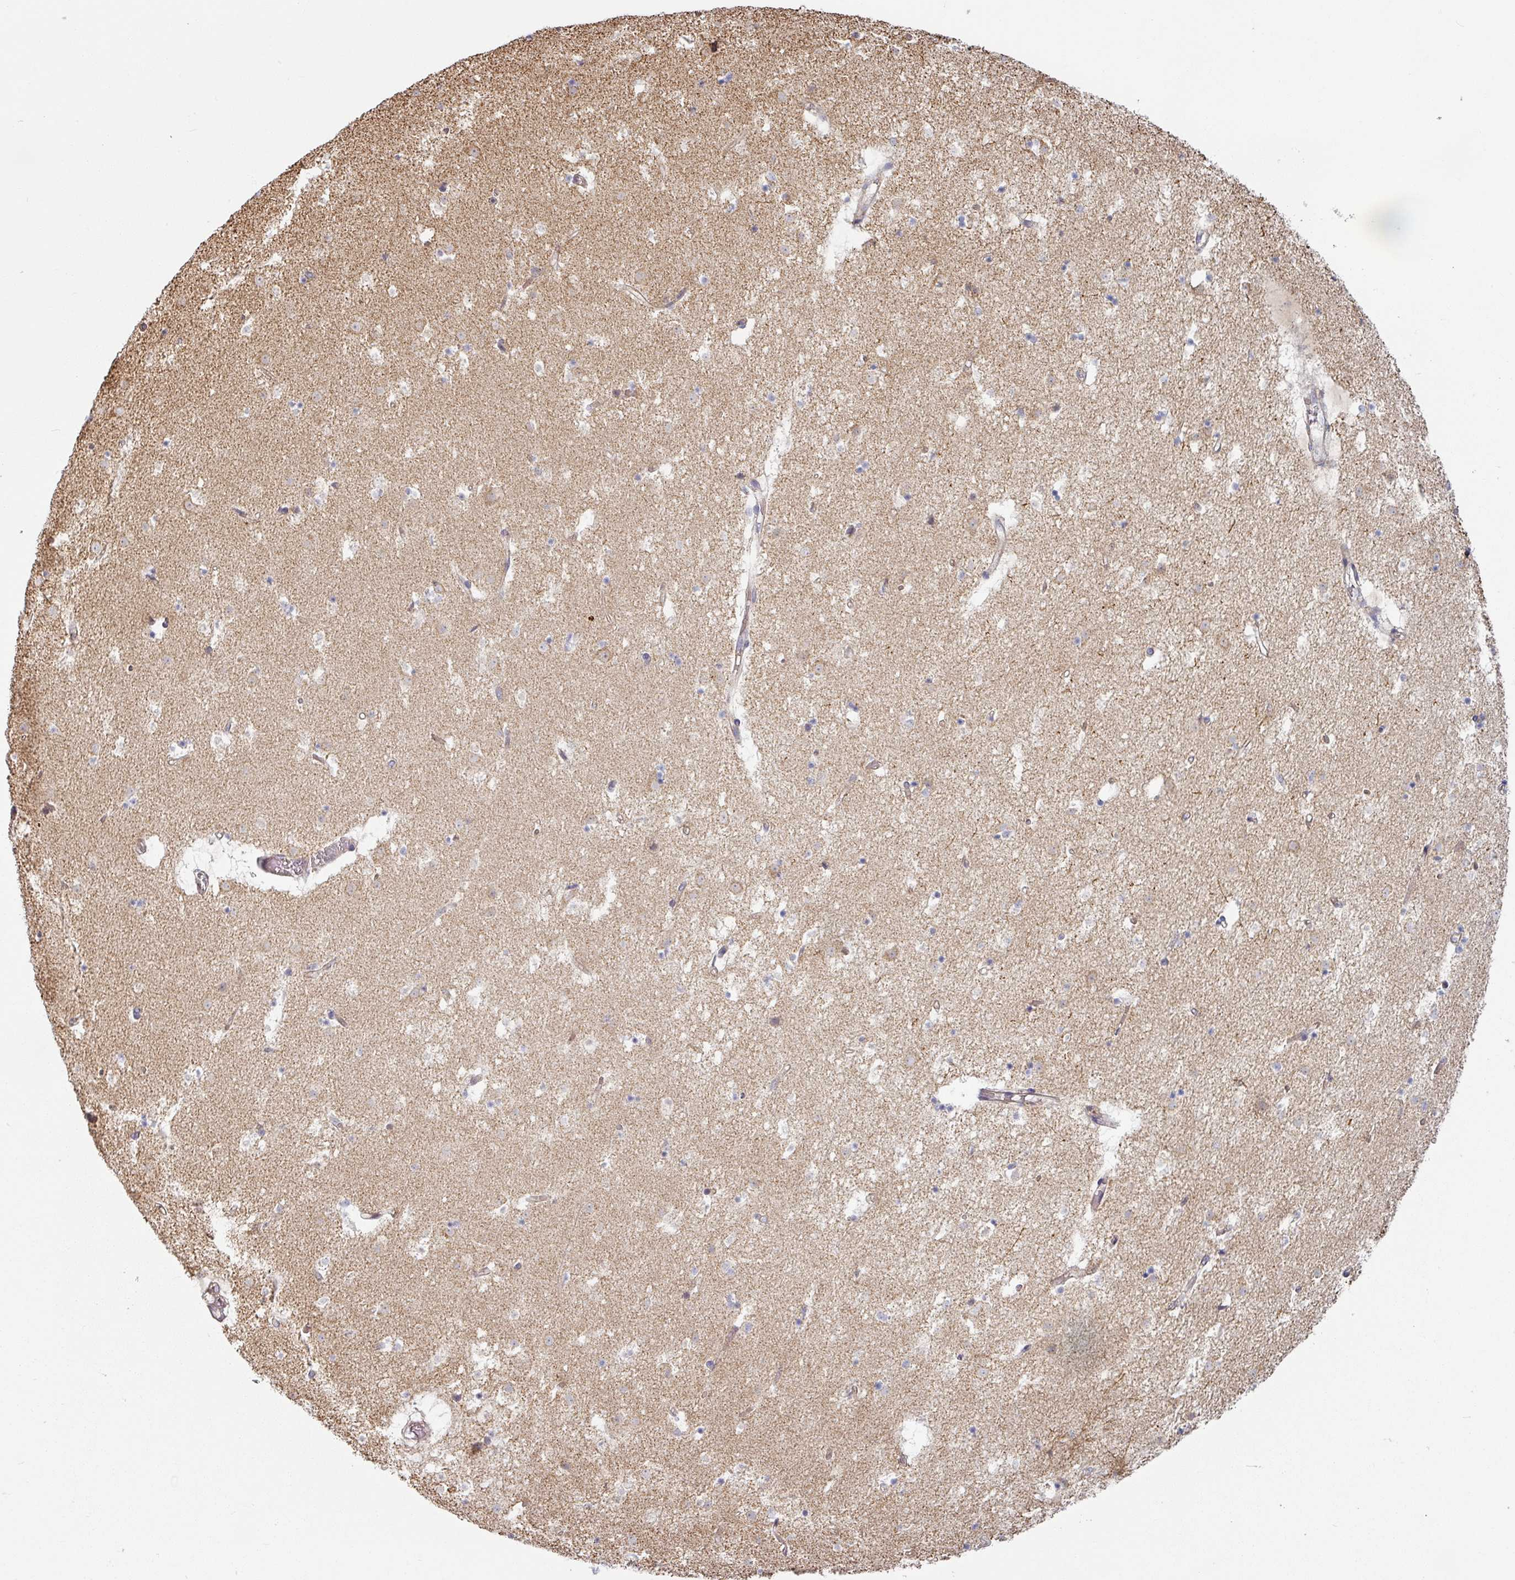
{"staining": {"intensity": "negative", "quantity": "none", "location": "none"}, "tissue": "caudate", "cell_type": "Glial cells", "image_type": "normal", "snomed": [{"axis": "morphology", "description": "Normal tissue, NOS"}, {"axis": "topography", "description": "Lateral ventricle wall"}], "caption": "The histopathology image reveals no staining of glial cells in unremarkable caudate.", "gene": "PLEKHJ1", "patient": {"sex": "male", "age": 58}}